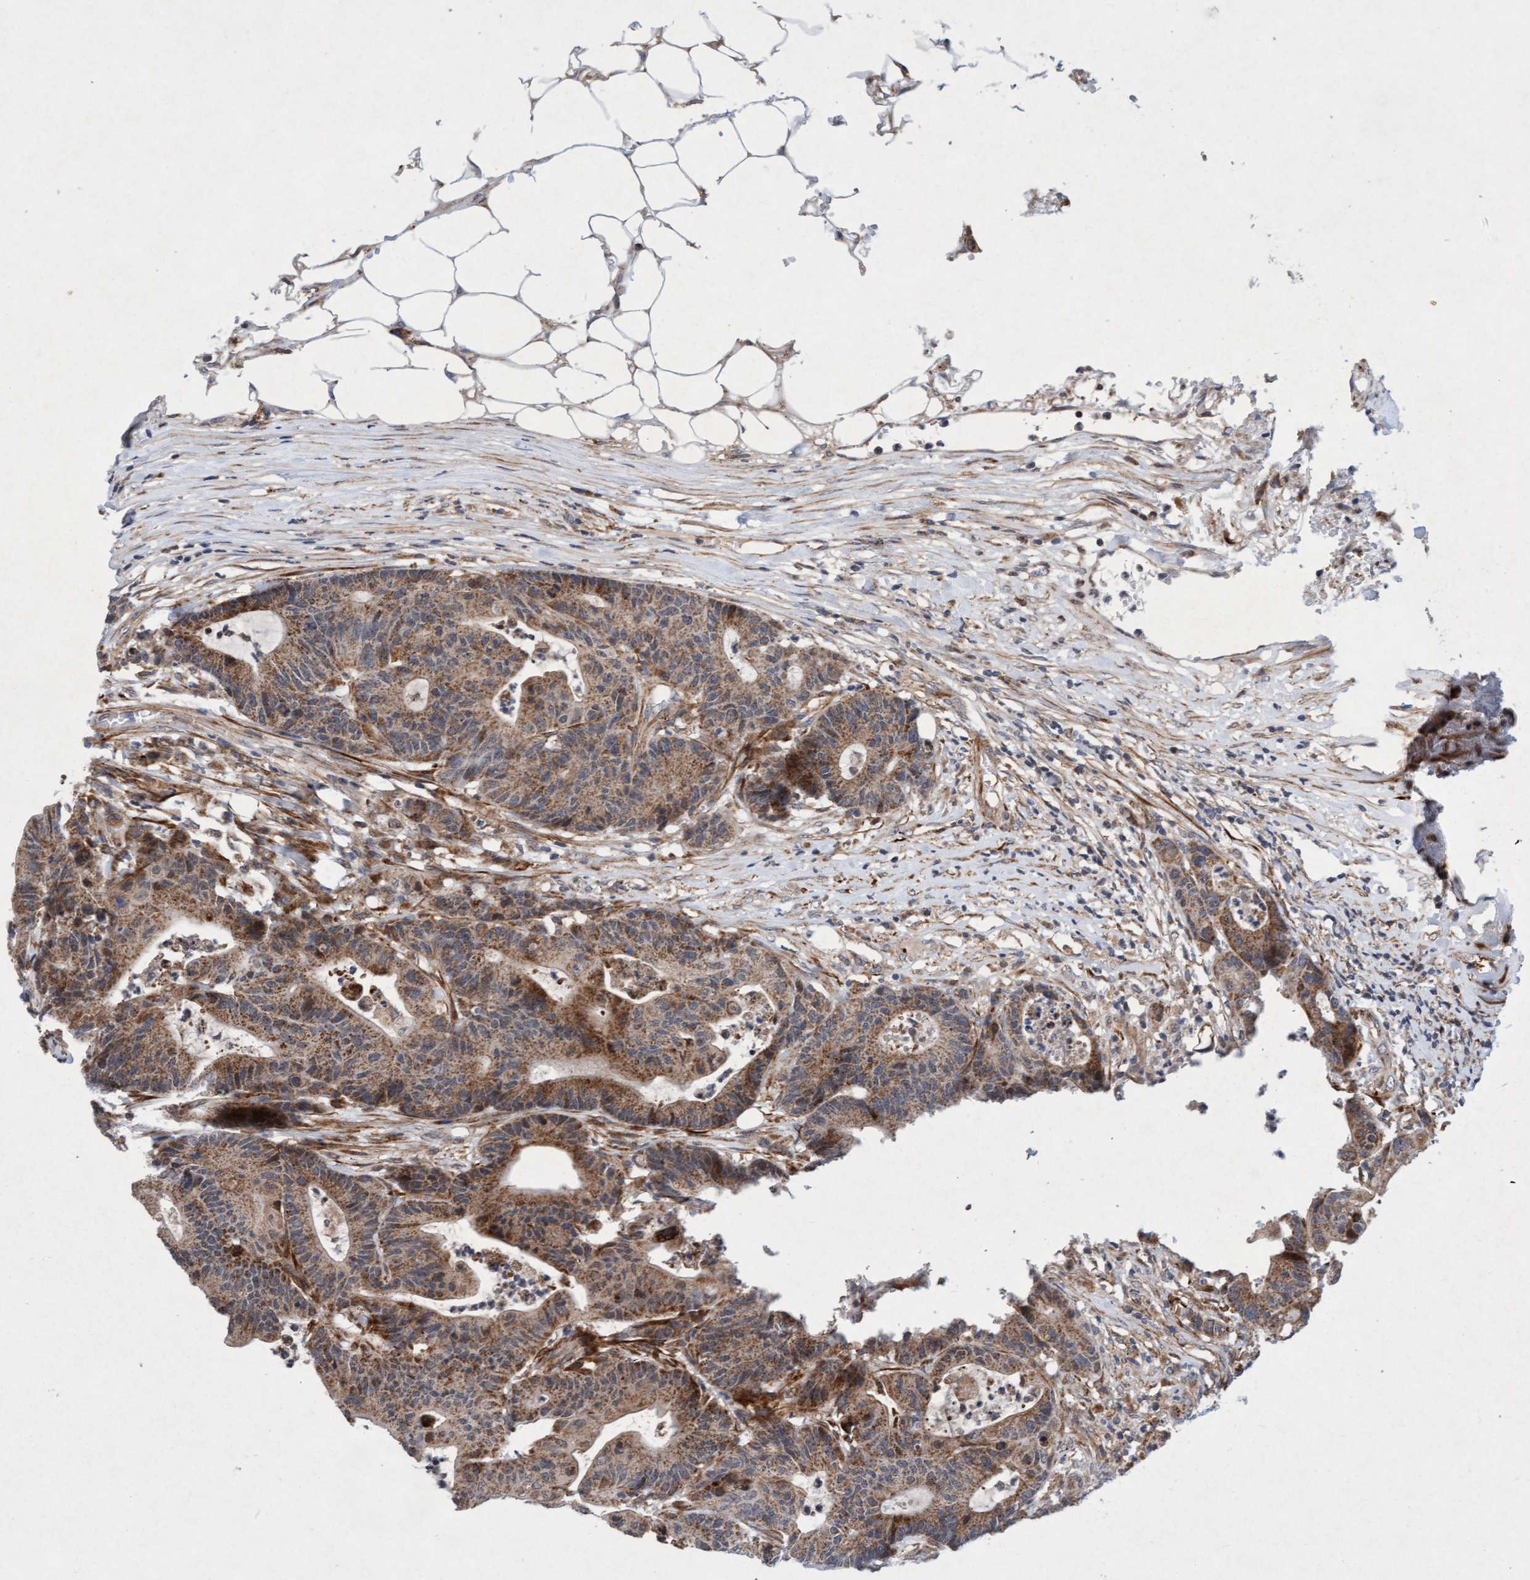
{"staining": {"intensity": "moderate", "quantity": ">75%", "location": "cytoplasmic/membranous"}, "tissue": "colorectal cancer", "cell_type": "Tumor cells", "image_type": "cancer", "snomed": [{"axis": "morphology", "description": "Adenocarcinoma, NOS"}, {"axis": "topography", "description": "Colon"}], "caption": "Immunohistochemistry photomicrograph of colorectal adenocarcinoma stained for a protein (brown), which displays medium levels of moderate cytoplasmic/membranous positivity in about >75% of tumor cells.", "gene": "TMEM70", "patient": {"sex": "female", "age": 84}}